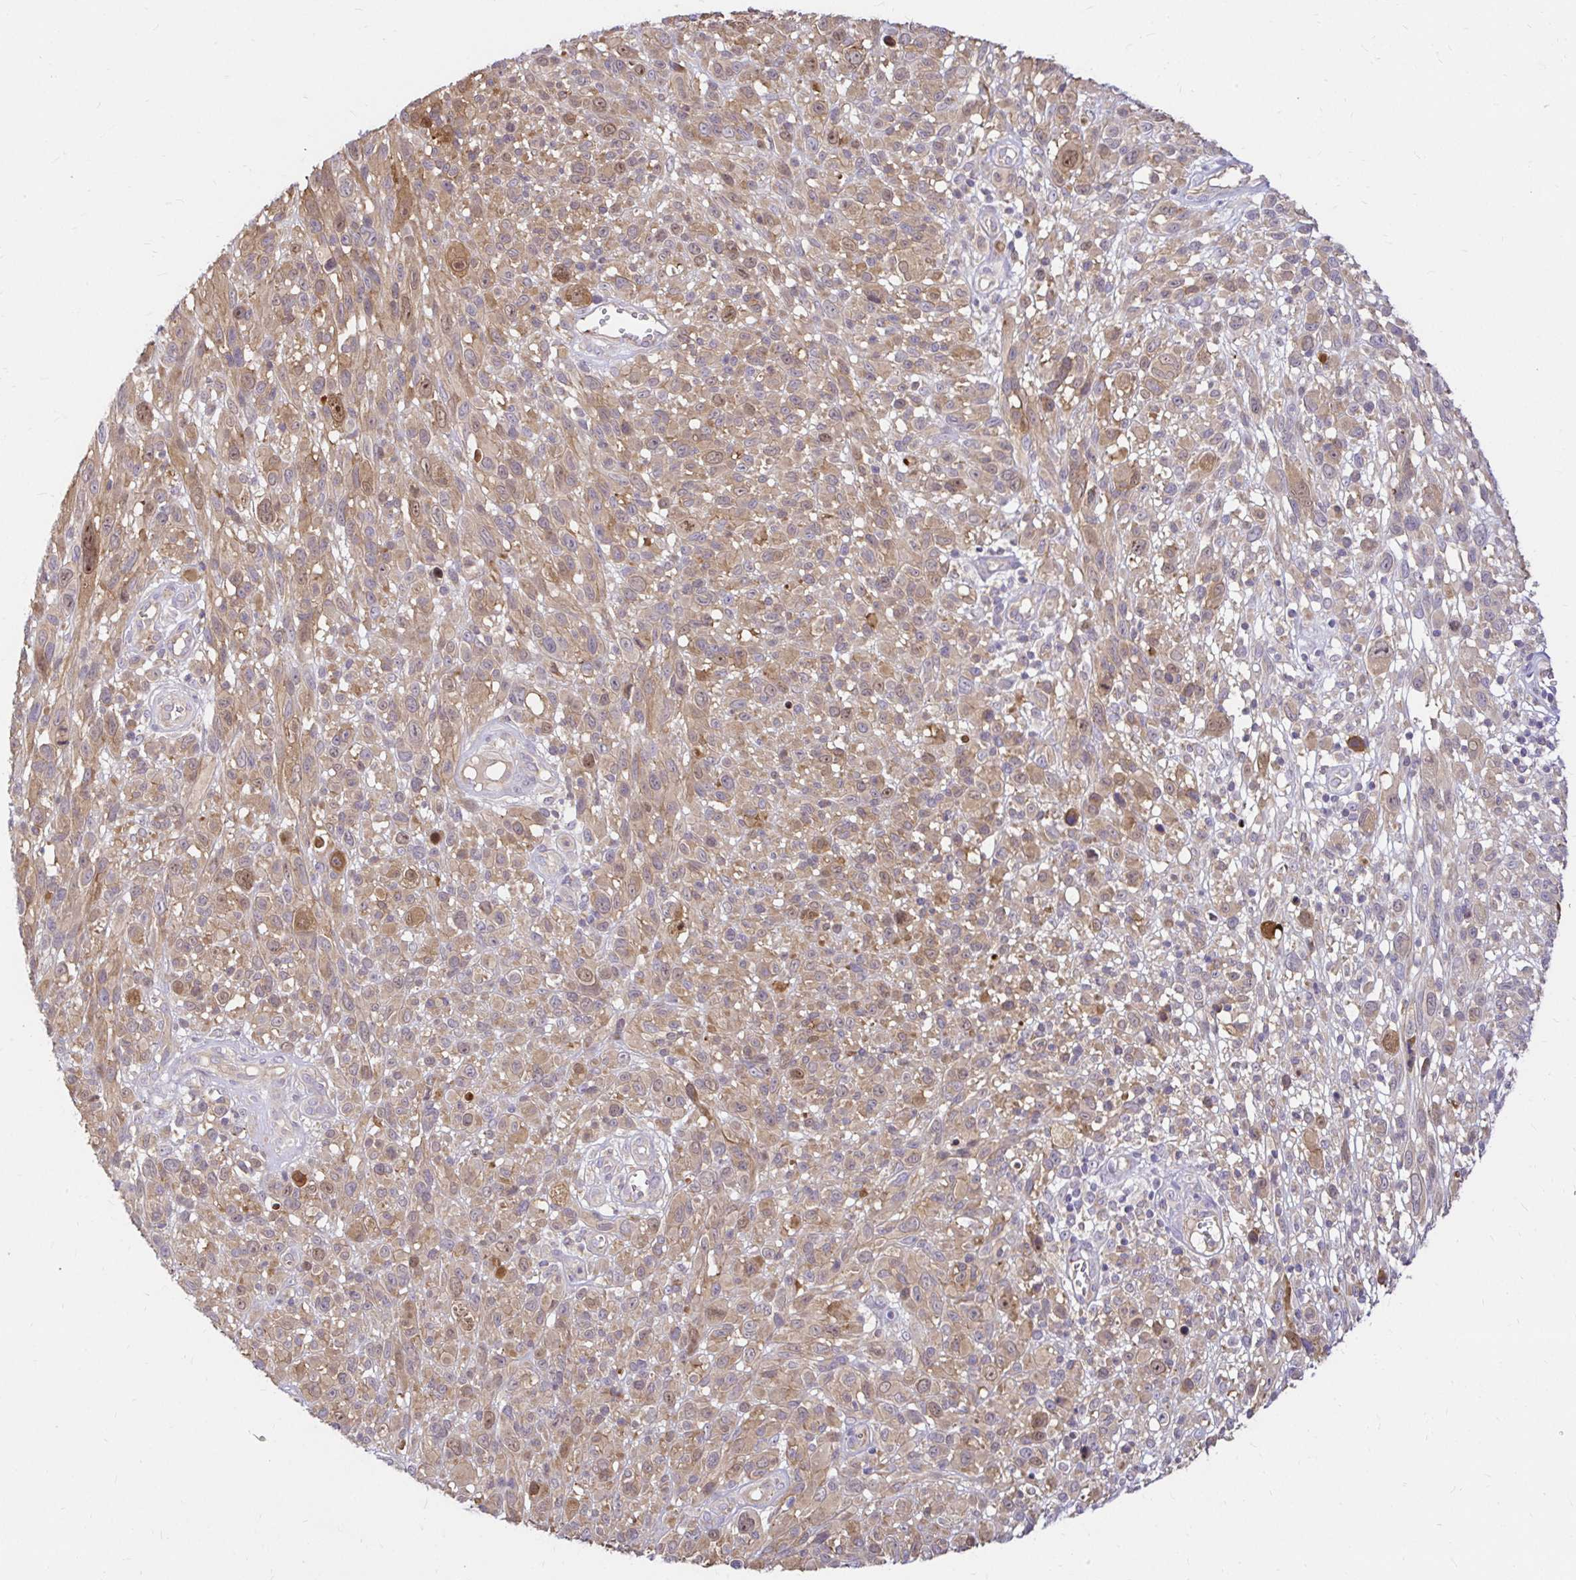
{"staining": {"intensity": "weak", "quantity": "25%-75%", "location": "cytoplasmic/membranous"}, "tissue": "melanoma", "cell_type": "Tumor cells", "image_type": "cancer", "snomed": [{"axis": "morphology", "description": "Malignant melanoma, NOS"}, {"axis": "topography", "description": "Skin"}], "caption": "An immunohistochemistry image of neoplastic tissue is shown. Protein staining in brown highlights weak cytoplasmic/membranous positivity in melanoma within tumor cells.", "gene": "ITGA2", "patient": {"sex": "male", "age": 68}}